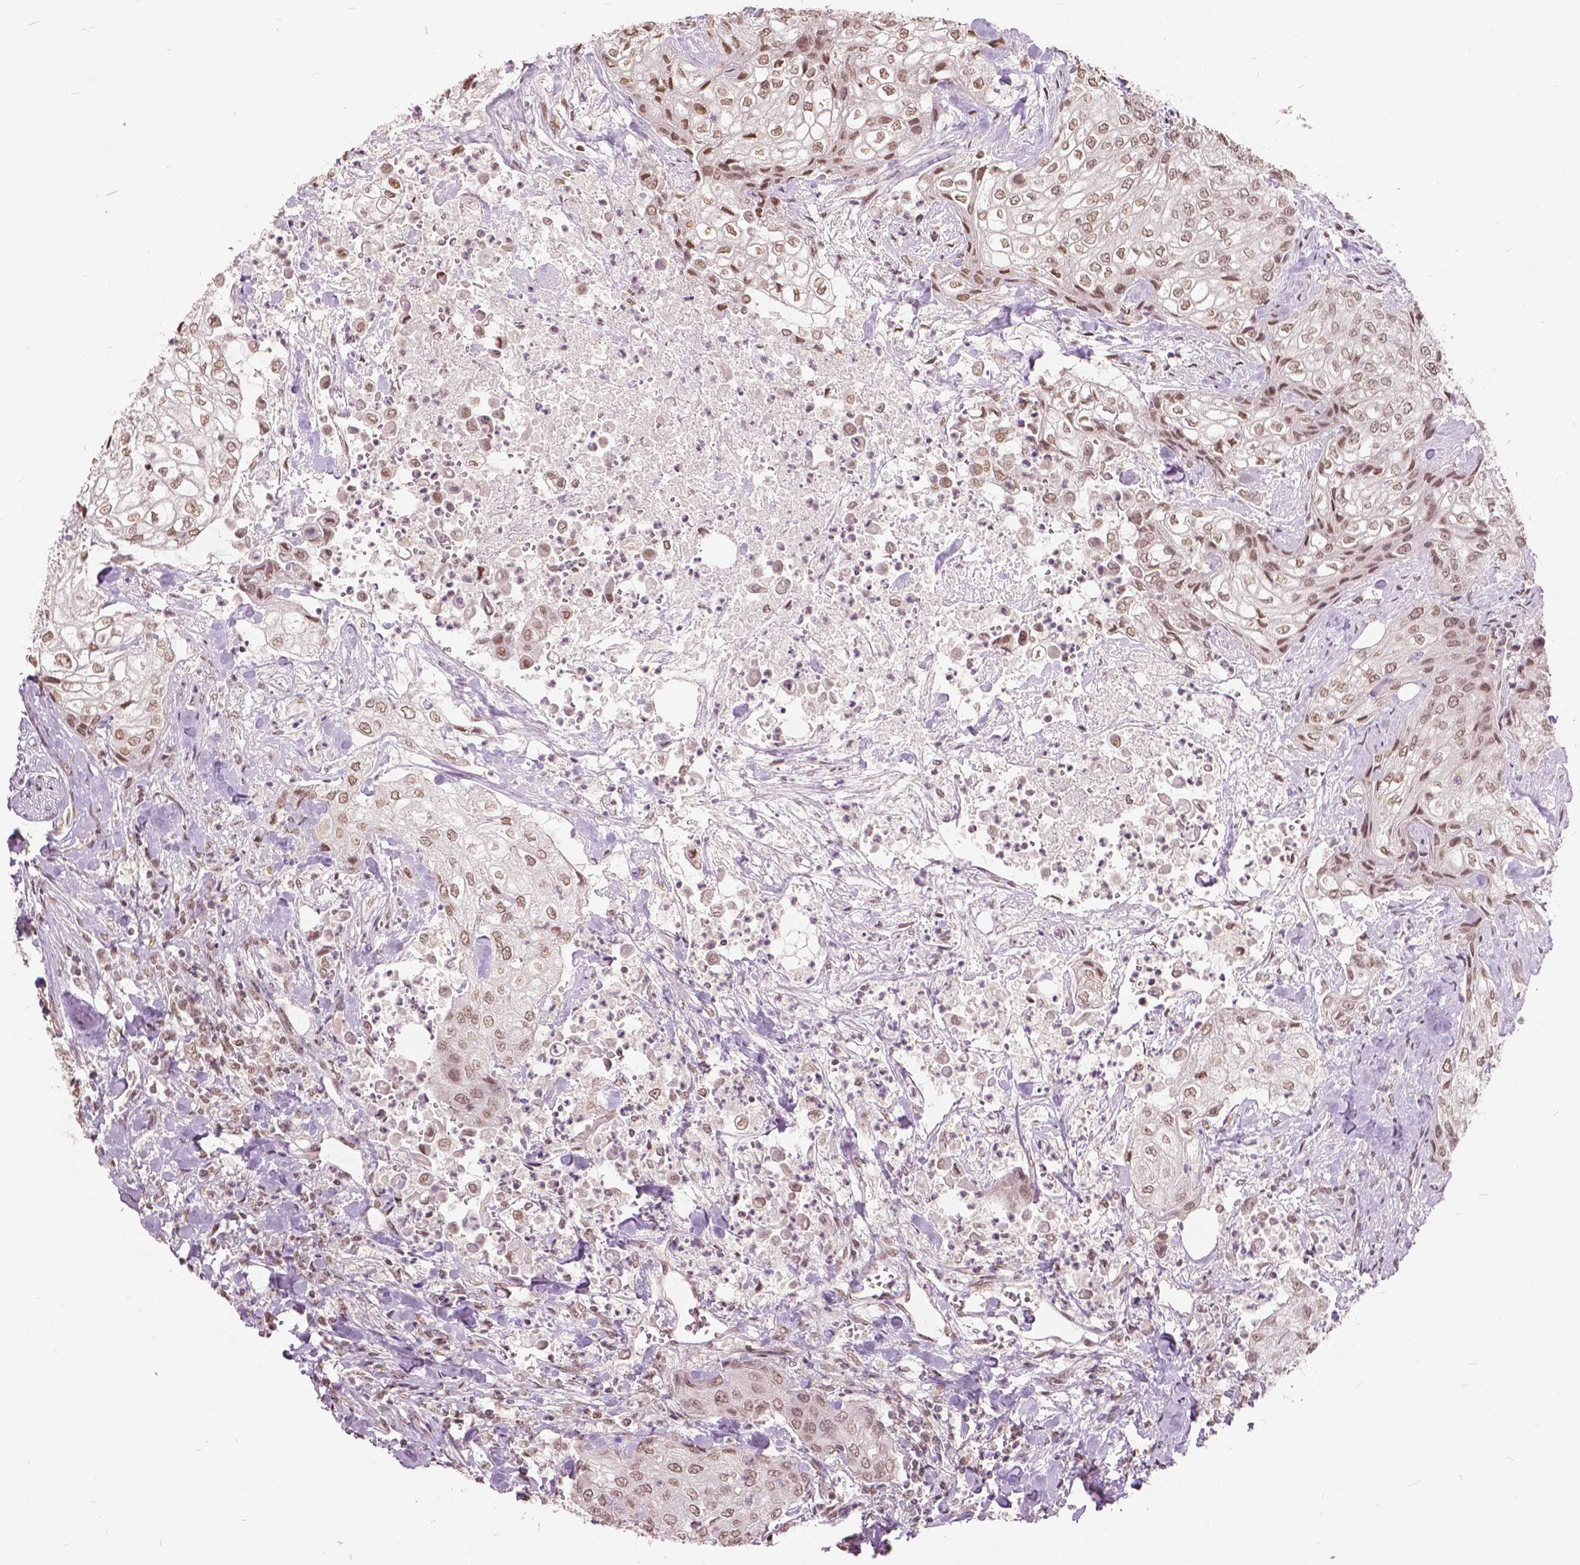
{"staining": {"intensity": "weak", "quantity": ">75%", "location": "nuclear"}, "tissue": "urothelial cancer", "cell_type": "Tumor cells", "image_type": "cancer", "snomed": [{"axis": "morphology", "description": "Urothelial carcinoma, High grade"}, {"axis": "topography", "description": "Urinary bladder"}], "caption": "A low amount of weak nuclear staining is seen in approximately >75% of tumor cells in urothelial carcinoma (high-grade) tissue.", "gene": "HOXA10", "patient": {"sex": "male", "age": 62}}